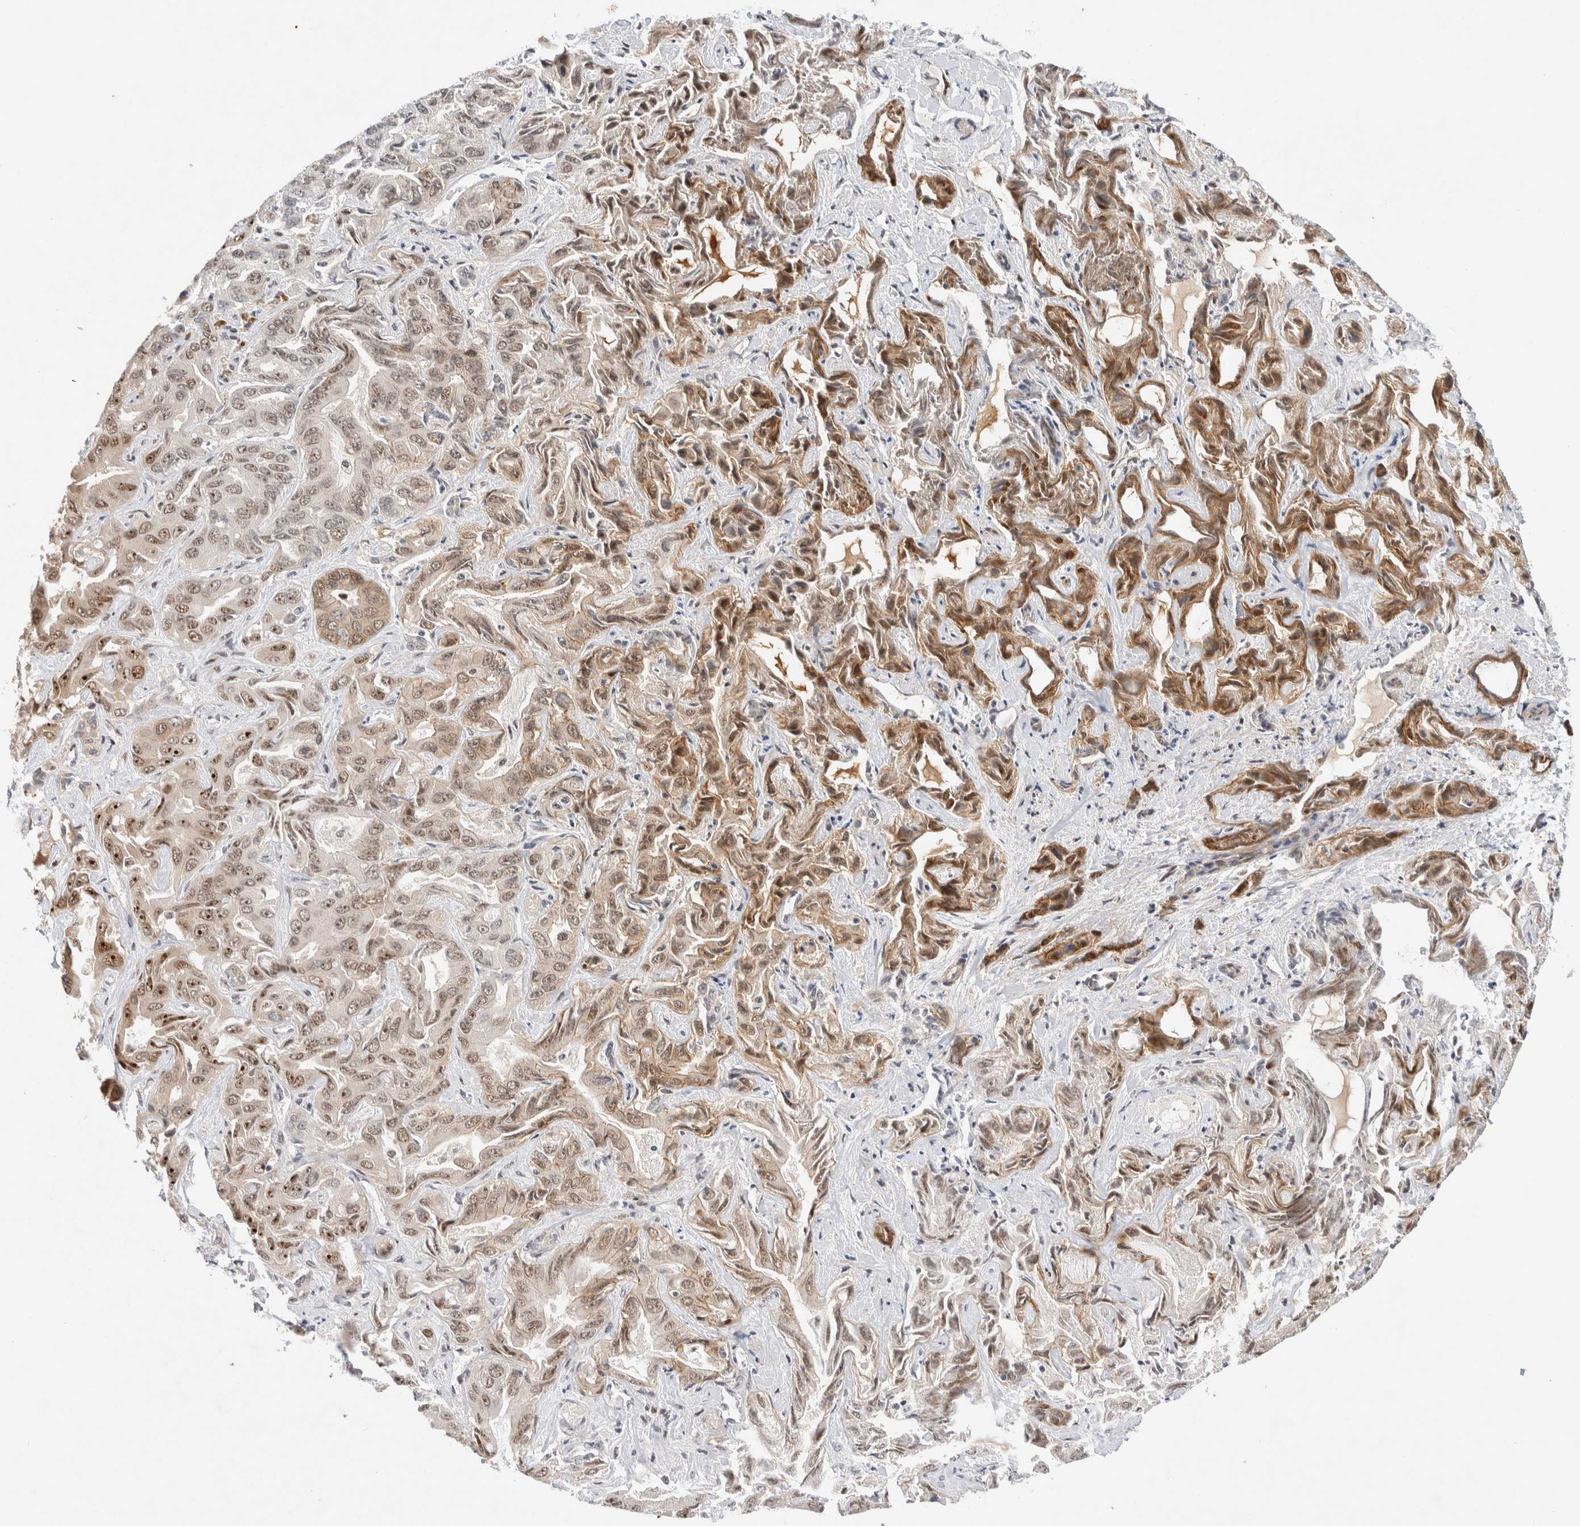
{"staining": {"intensity": "moderate", "quantity": ">75%", "location": "cytoplasmic/membranous,nuclear"}, "tissue": "liver cancer", "cell_type": "Tumor cells", "image_type": "cancer", "snomed": [{"axis": "morphology", "description": "Cholangiocarcinoma"}, {"axis": "topography", "description": "Liver"}], "caption": "Protein expression analysis of liver cancer reveals moderate cytoplasmic/membranous and nuclear staining in about >75% of tumor cells. (IHC, brightfield microscopy, high magnification).", "gene": "TCF4", "patient": {"sex": "female", "age": 52}}